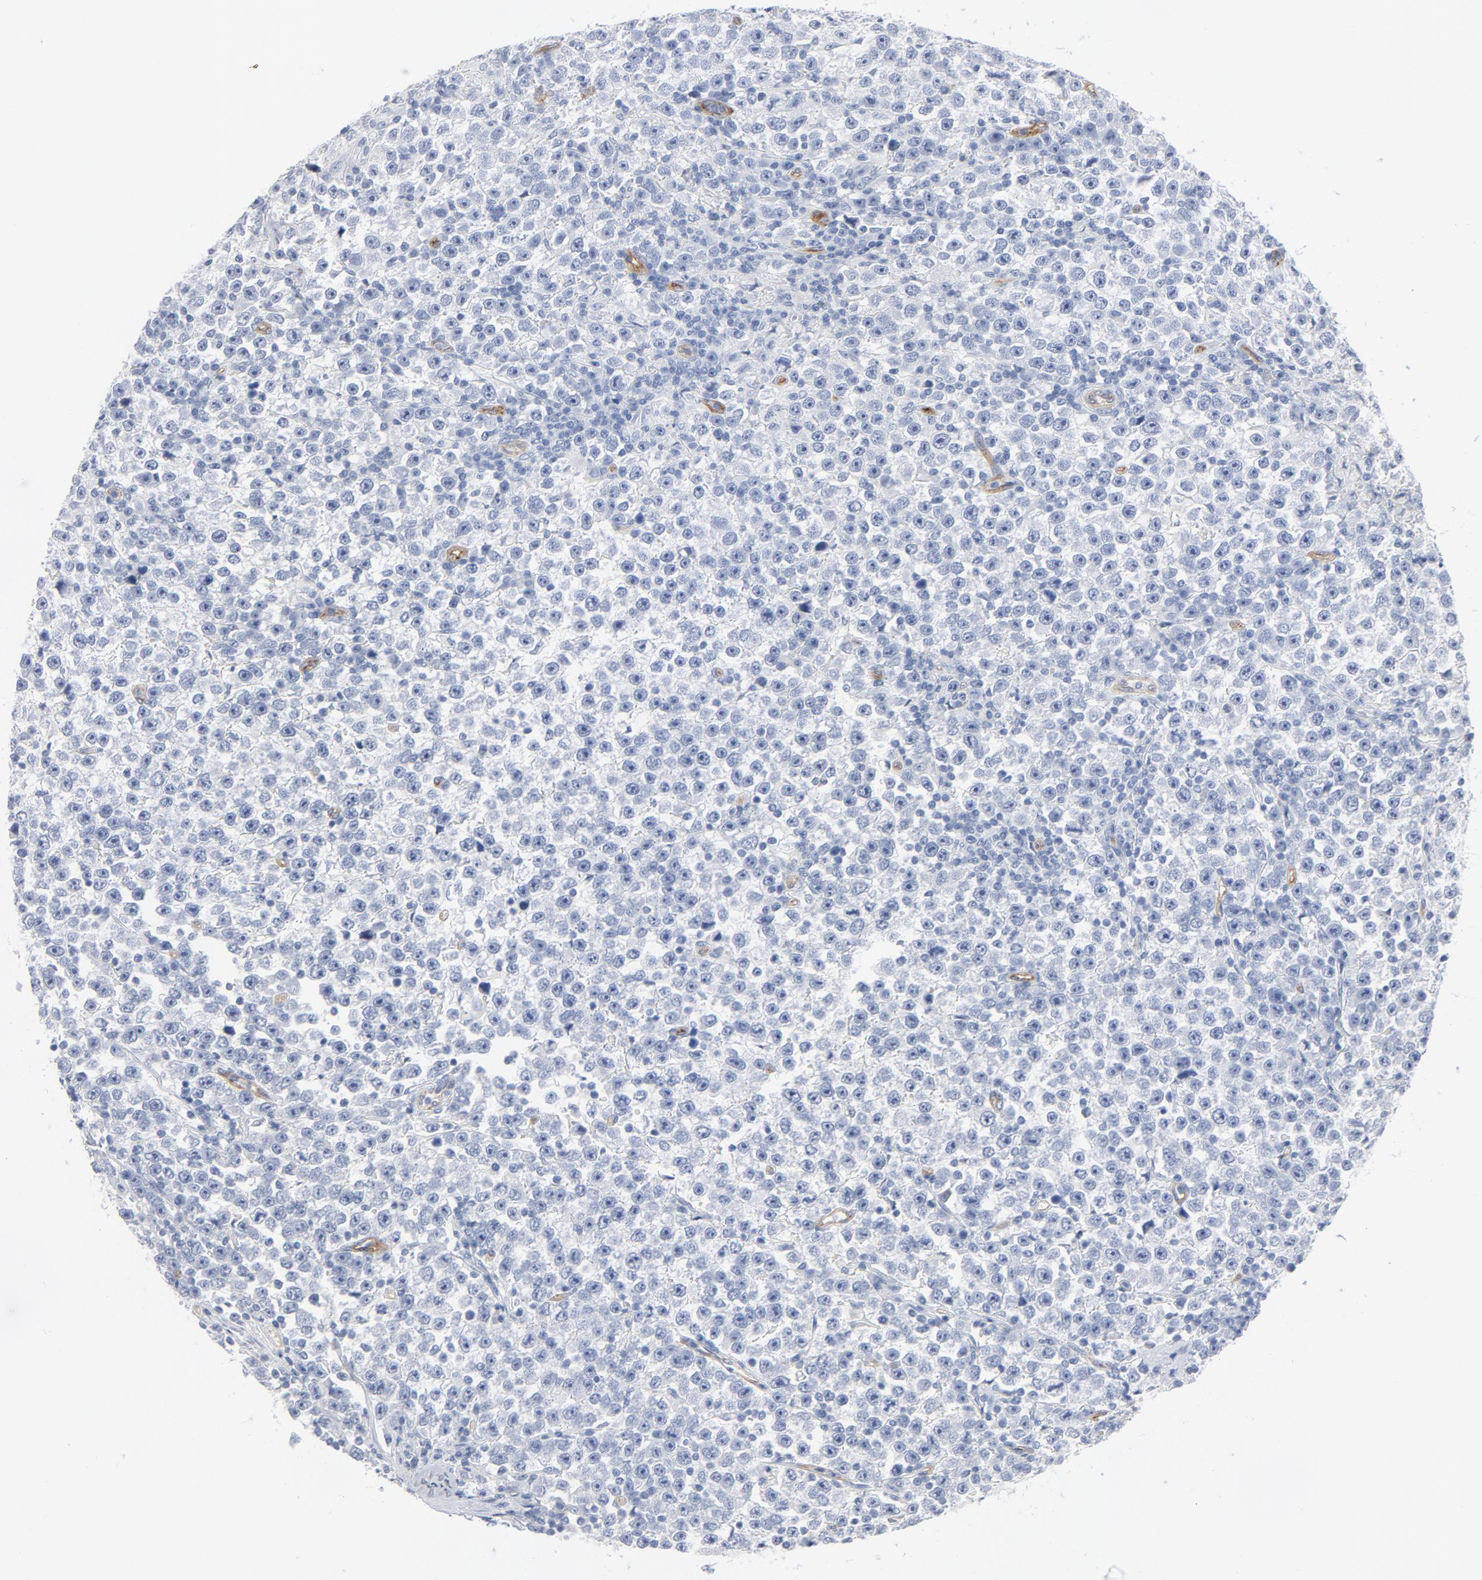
{"staining": {"intensity": "negative", "quantity": "none", "location": "none"}, "tissue": "testis cancer", "cell_type": "Tumor cells", "image_type": "cancer", "snomed": [{"axis": "morphology", "description": "Seminoma, NOS"}, {"axis": "topography", "description": "Testis"}], "caption": "DAB immunohistochemical staining of human seminoma (testis) demonstrates no significant expression in tumor cells.", "gene": "SHANK3", "patient": {"sex": "male", "age": 43}}